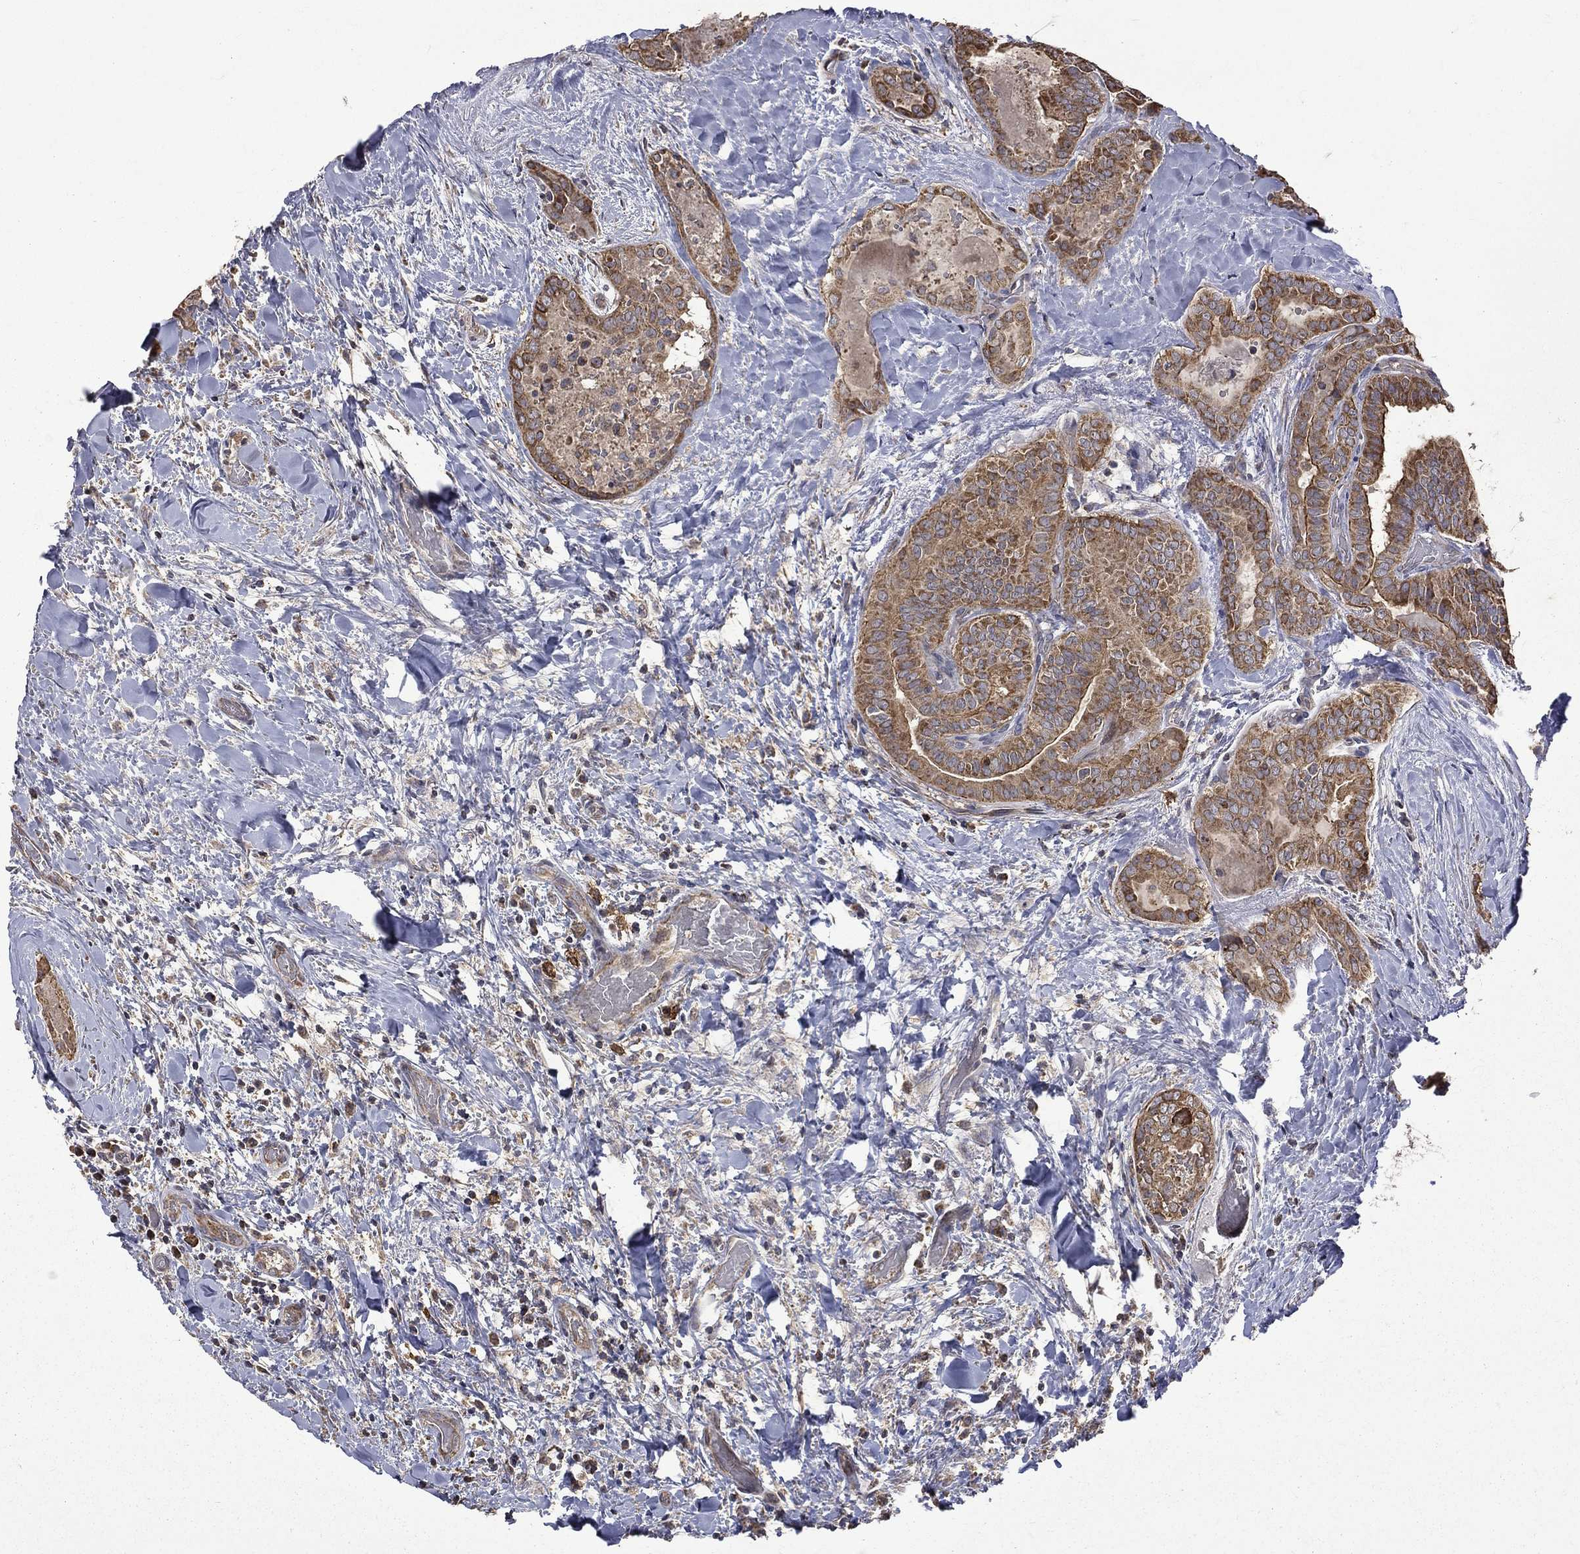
{"staining": {"intensity": "strong", "quantity": ">75%", "location": "cytoplasmic/membranous"}, "tissue": "thyroid cancer", "cell_type": "Tumor cells", "image_type": "cancer", "snomed": [{"axis": "morphology", "description": "Papillary adenocarcinoma, NOS"}, {"axis": "topography", "description": "Thyroid gland"}], "caption": "The image exhibits immunohistochemical staining of papillary adenocarcinoma (thyroid). There is strong cytoplasmic/membranous staining is identified in about >75% of tumor cells.", "gene": "RPGR", "patient": {"sex": "female", "age": 39}}